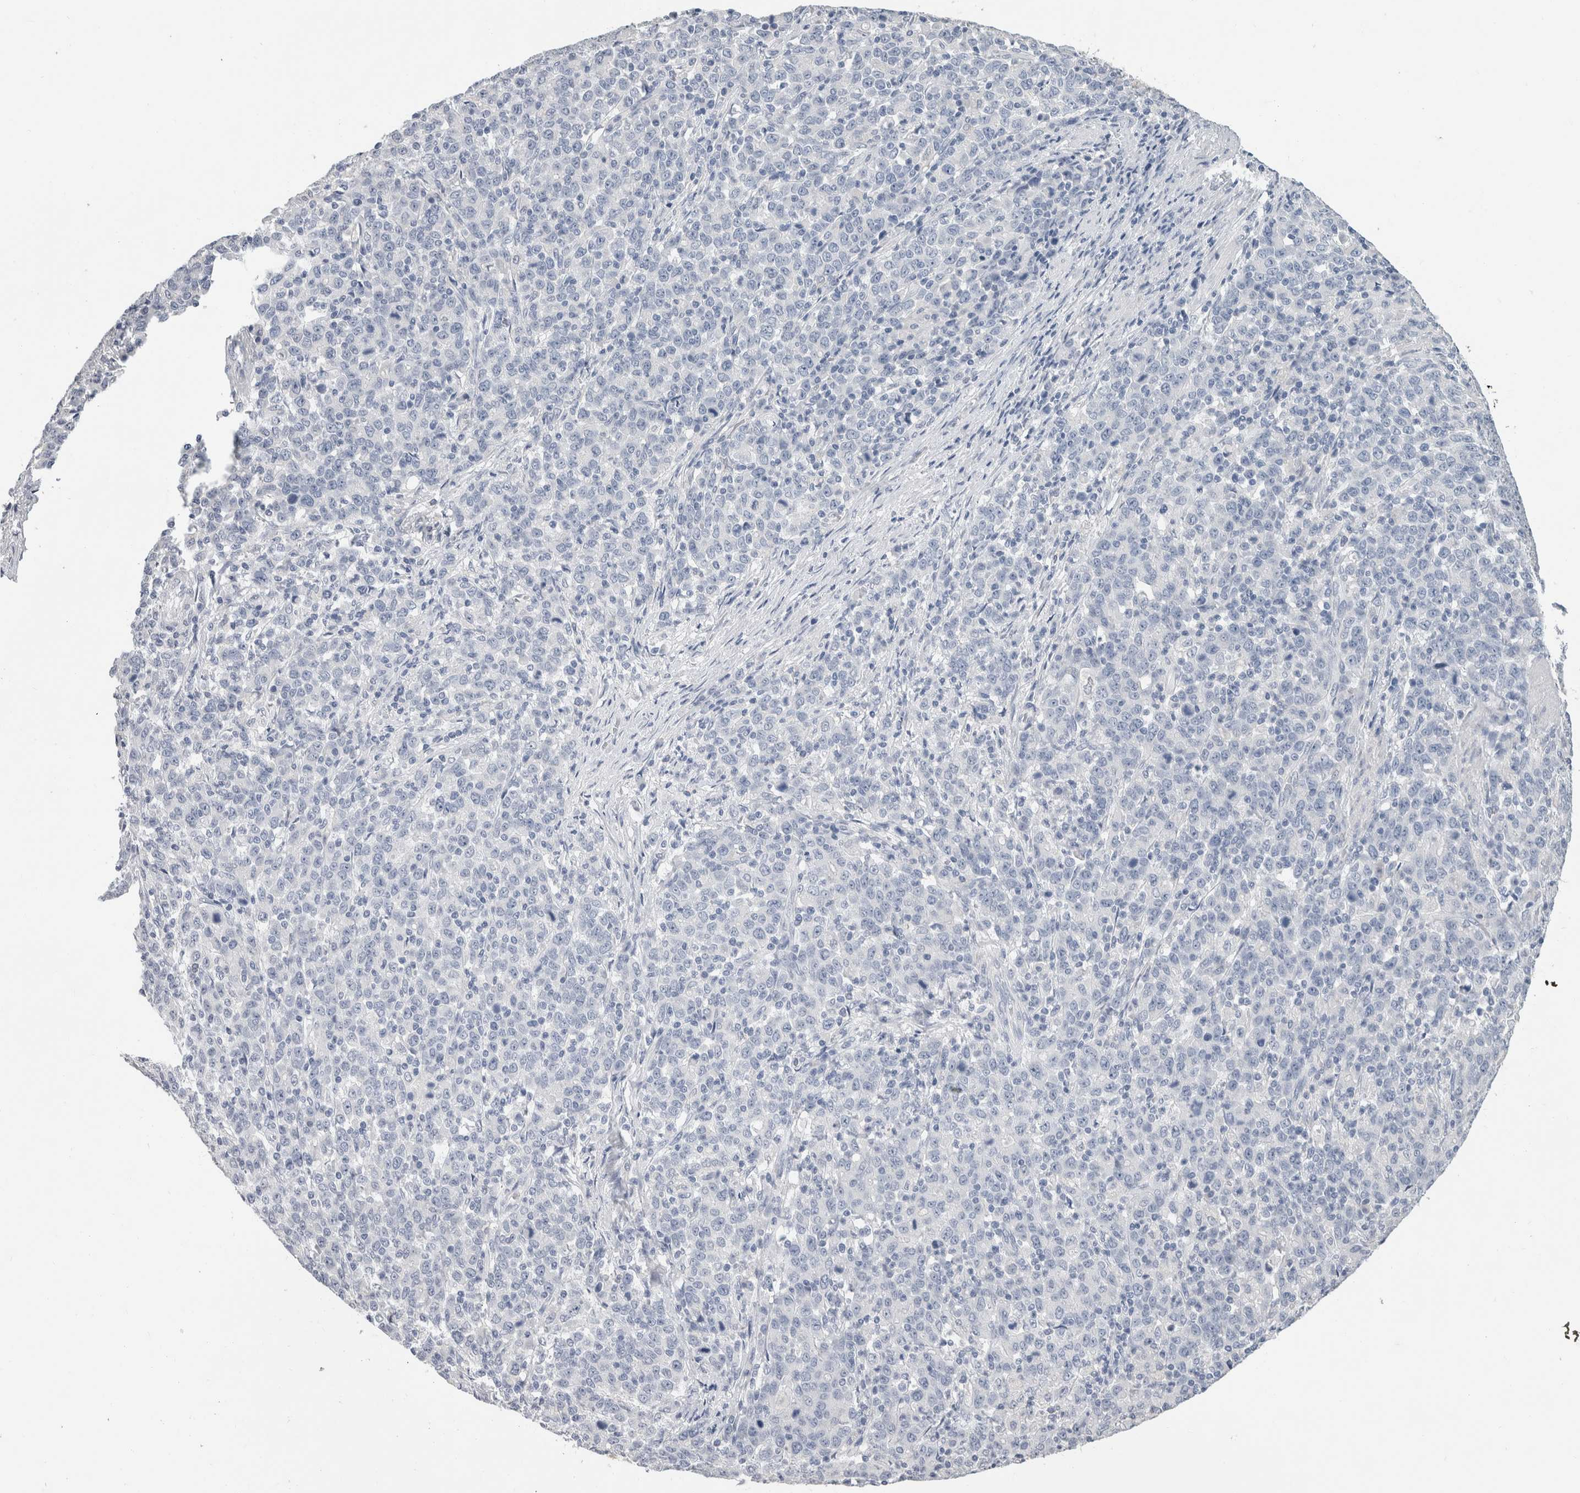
{"staining": {"intensity": "negative", "quantity": "none", "location": "none"}, "tissue": "stomach cancer", "cell_type": "Tumor cells", "image_type": "cancer", "snomed": [{"axis": "morphology", "description": "Adenocarcinoma, NOS"}, {"axis": "topography", "description": "Stomach, upper"}], "caption": "IHC photomicrograph of human stomach cancer stained for a protein (brown), which reveals no staining in tumor cells.", "gene": "BCAN", "patient": {"sex": "male", "age": 69}}